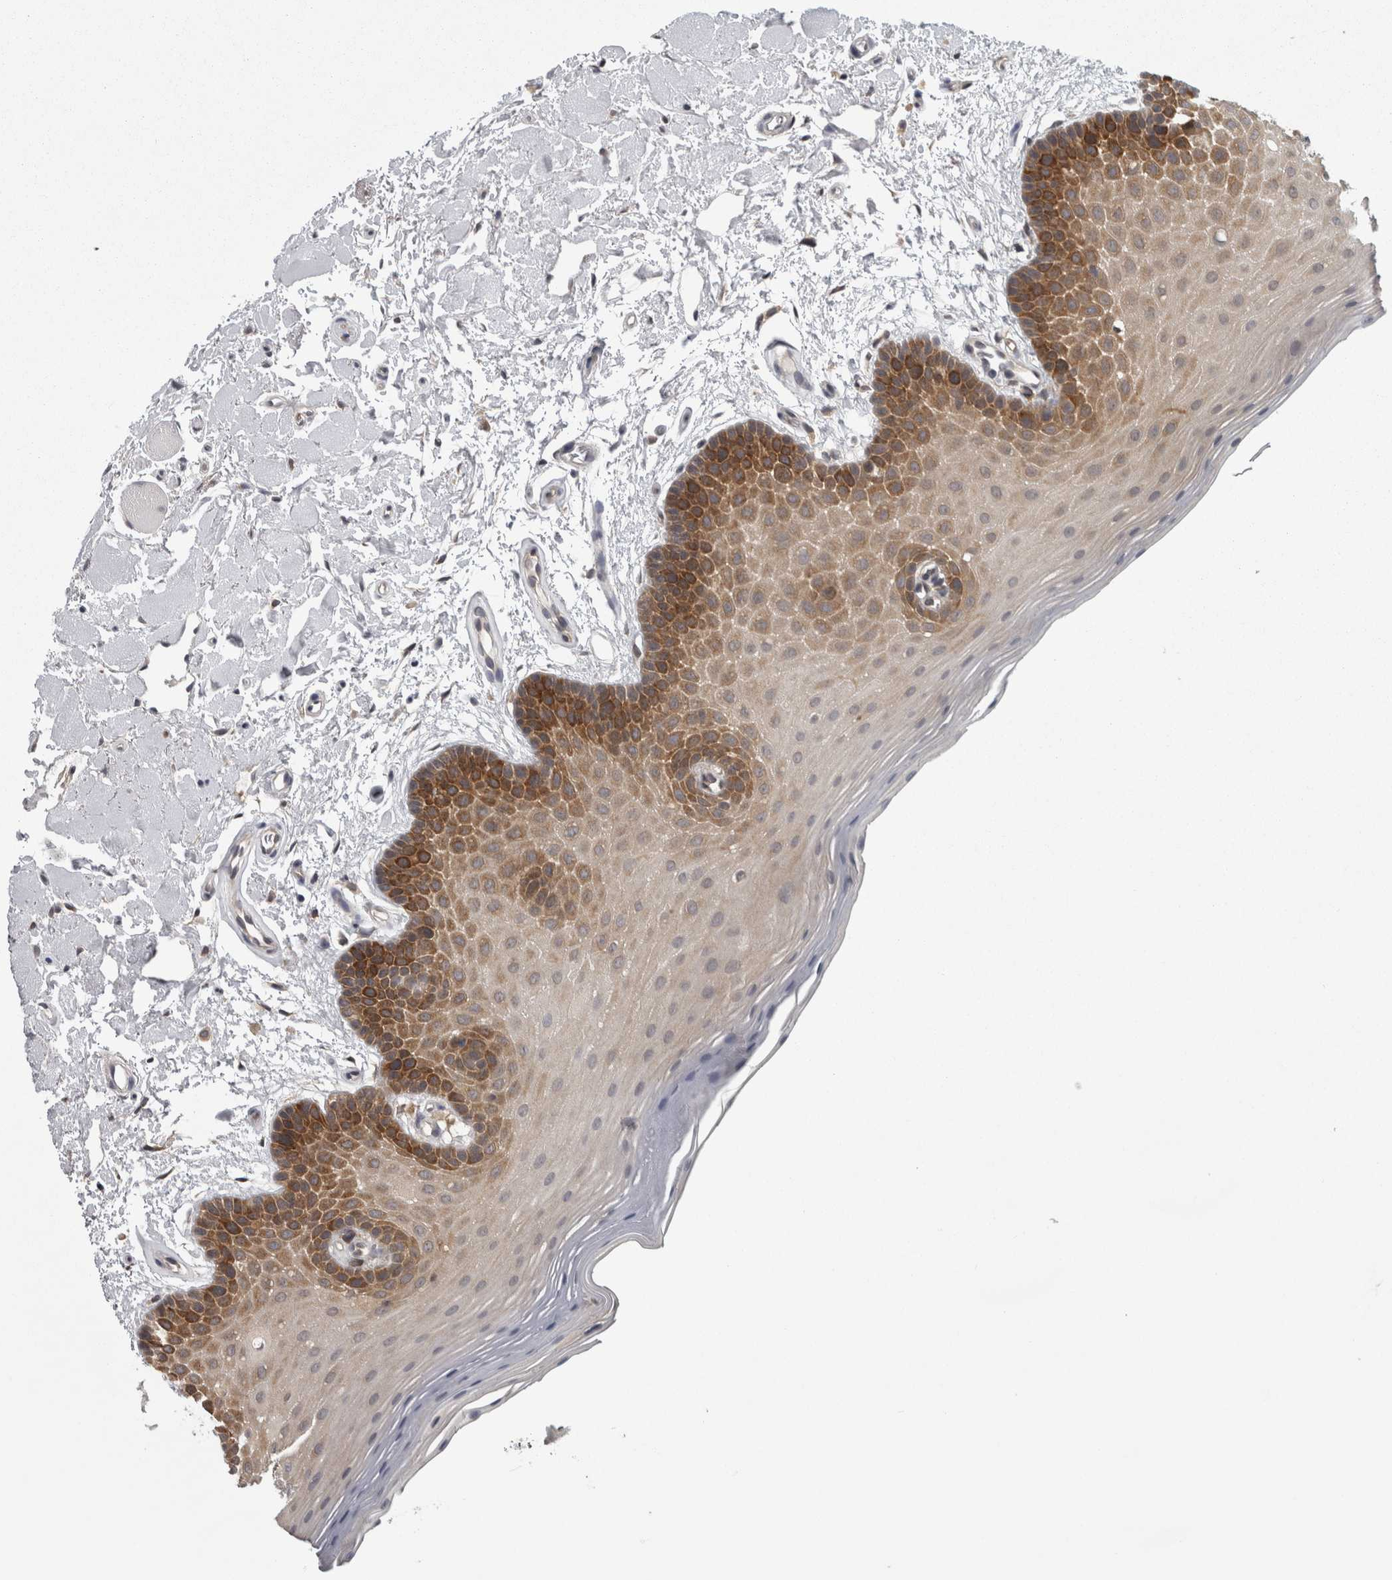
{"staining": {"intensity": "strong", "quantity": ">75%", "location": "cytoplasmic/membranous"}, "tissue": "oral mucosa", "cell_type": "Squamous epithelial cells", "image_type": "normal", "snomed": [{"axis": "morphology", "description": "Normal tissue, NOS"}, {"axis": "topography", "description": "Oral tissue"}], "caption": "High-magnification brightfield microscopy of benign oral mucosa stained with DAB (brown) and counterstained with hematoxylin (blue). squamous epithelial cells exhibit strong cytoplasmic/membranous staining is seen in approximately>75% of cells.", "gene": "CACYBP", "patient": {"sex": "male", "age": 62}}